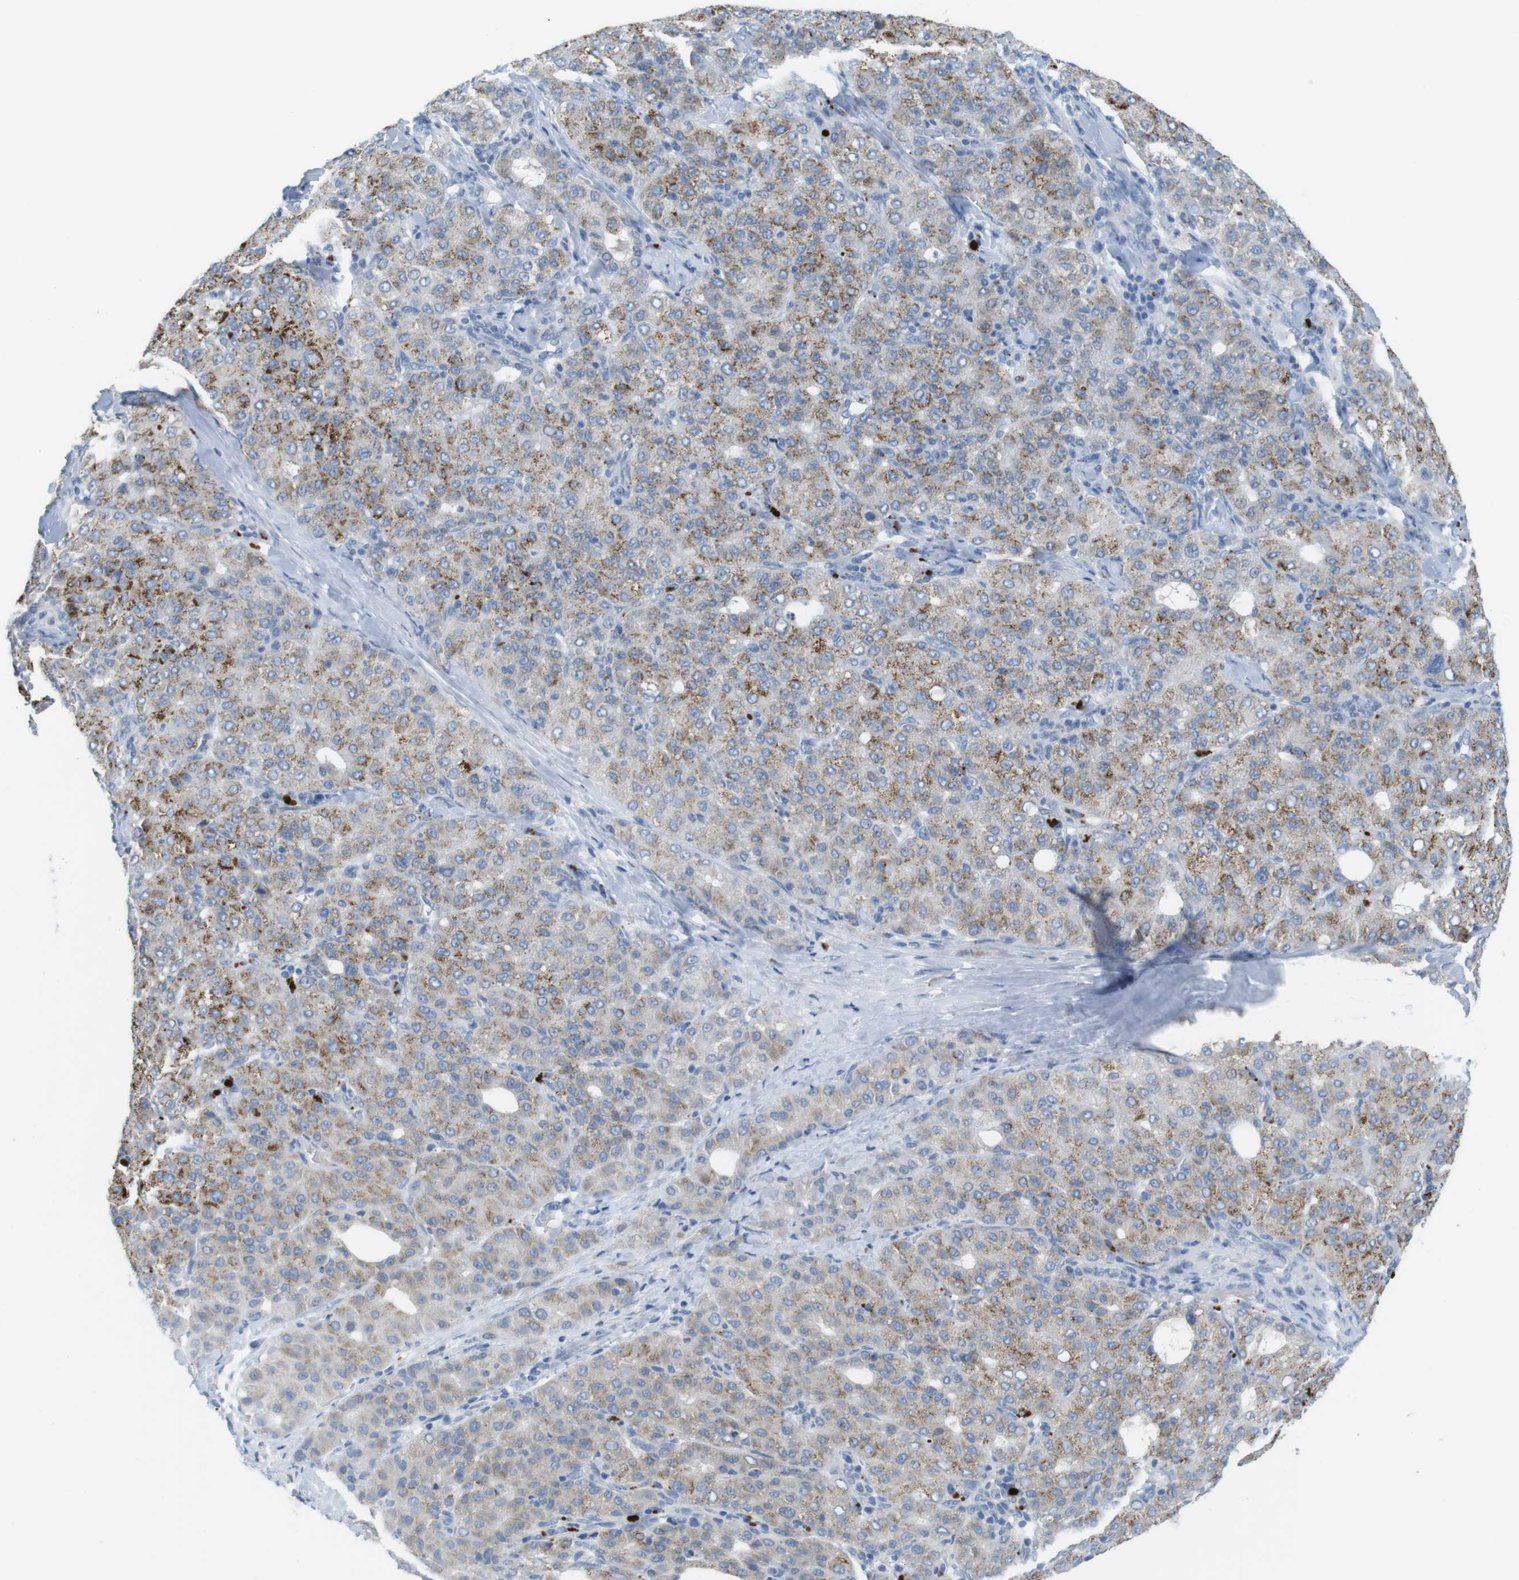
{"staining": {"intensity": "moderate", "quantity": ">75%", "location": "cytoplasmic/membranous"}, "tissue": "liver cancer", "cell_type": "Tumor cells", "image_type": "cancer", "snomed": [{"axis": "morphology", "description": "Carcinoma, Hepatocellular, NOS"}, {"axis": "topography", "description": "Liver"}], "caption": "High-magnification brightfield microscopy of hepatocellular carcinoma (liver) stained with DAB (3,3'-diaminobenzidine) (brown) and counterstained with hematoxylin (blue). tumor cells exhibit moderate cytoplasmic/membranous expression is identified in approximately>75% of cells. The staining was performed using DAB (3,3'-diaminobenzidine) to visualize the protein expression in brown, while the nuclei were stained in blue with hematoxylin (Magnification: 20x).", "gene": "YIPF1", "patient": {"sex": "male", "age": 65}}